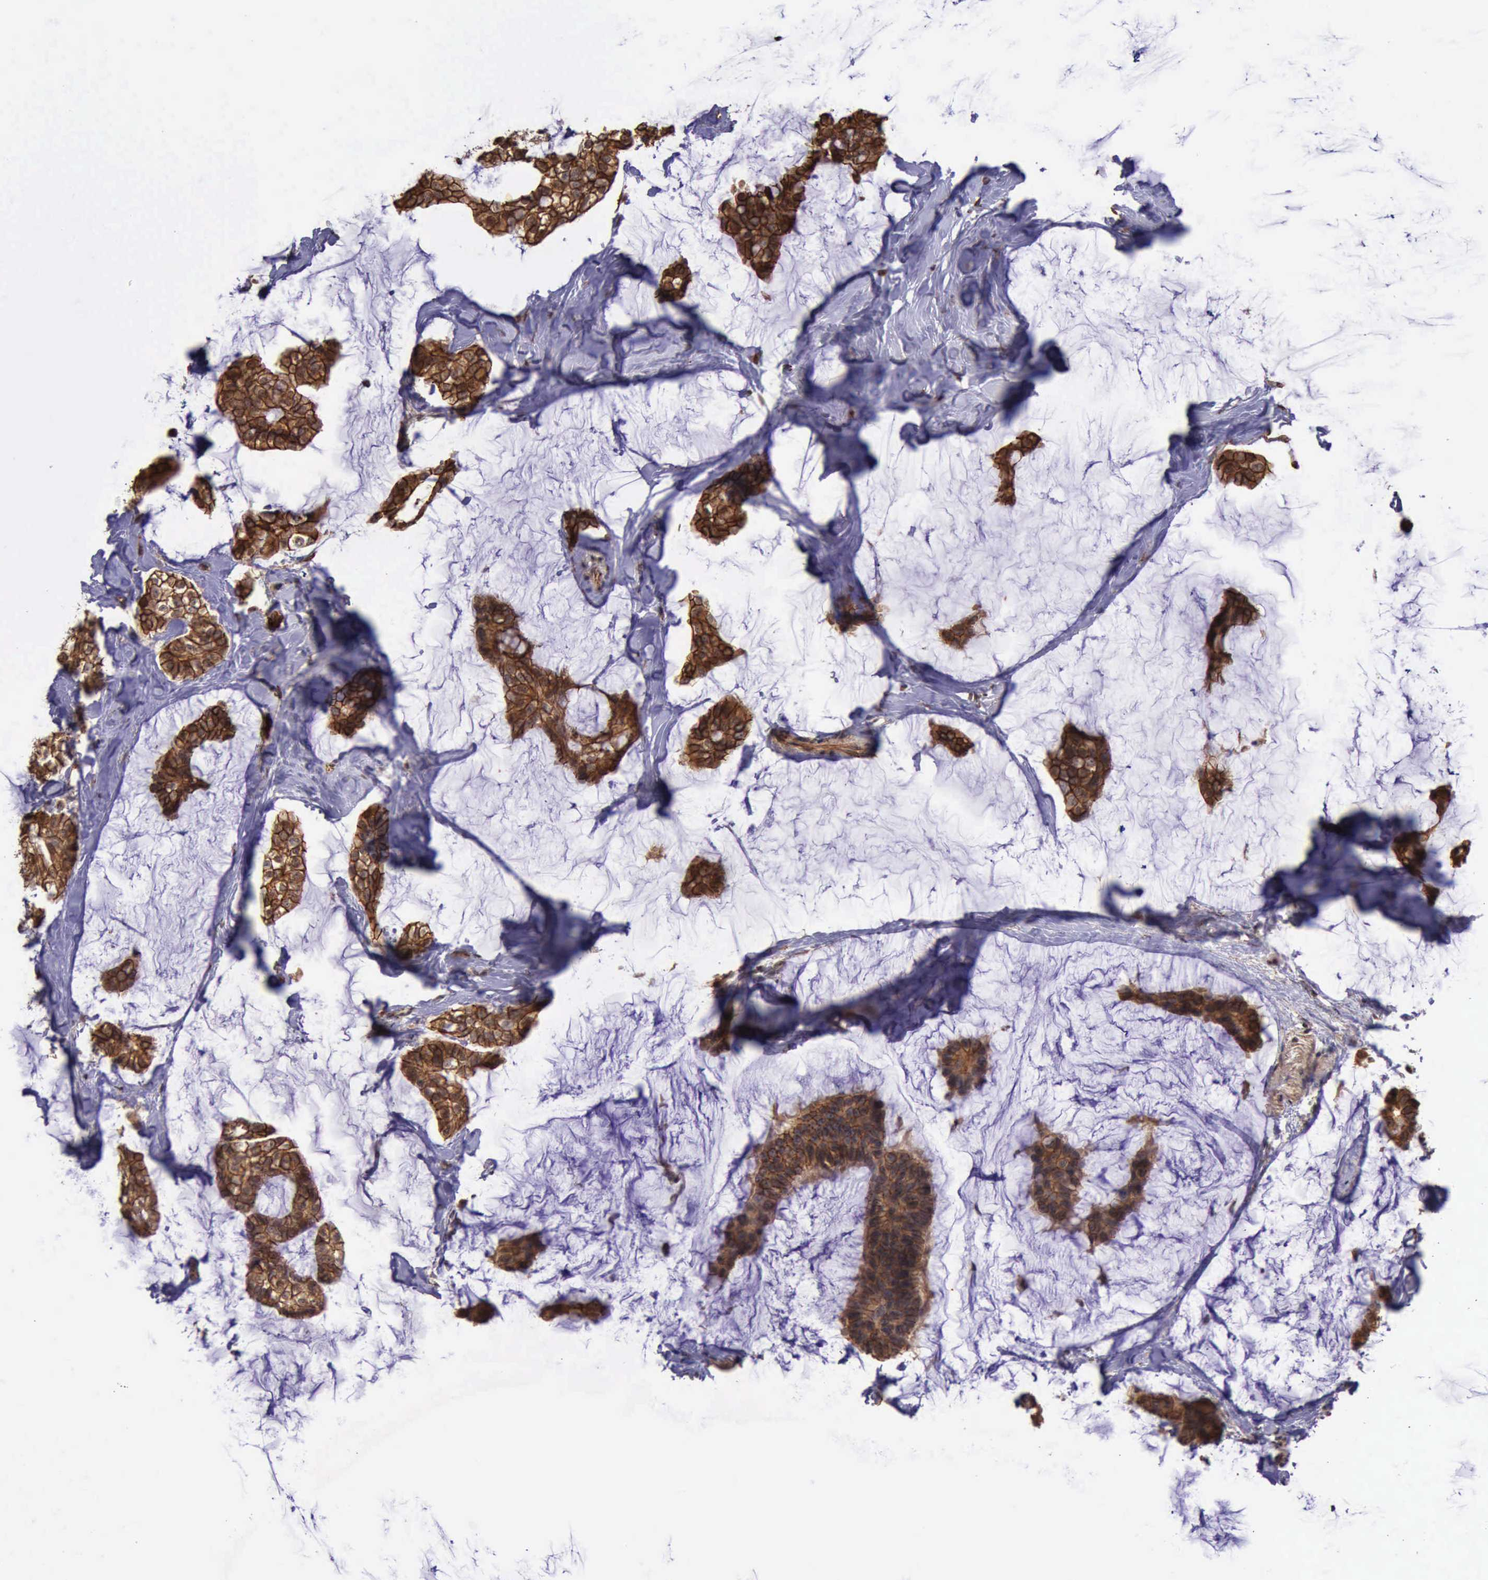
{"staining": {"intensity": "moderate", "quantity": ">75%", "location": "cytoplasmic/membranous"}, "tissue": "breast cancer", "cell_type": "Tumor cells", "image_type": "cancer", "snomed": [{"axis": "morphology", "description": "Duct carcinoma"}, {"axis": "topography", "description": "Breast"}], "caption": "Breast invasive ductal carcinoma was stained to show a protein in brown. There is medium levels of moderate cytoplasmic/membranous expression in approximately >75% of tumor cells.", "gene": "CTNNB1", "patient": {"sex": "female", "age": 93}}